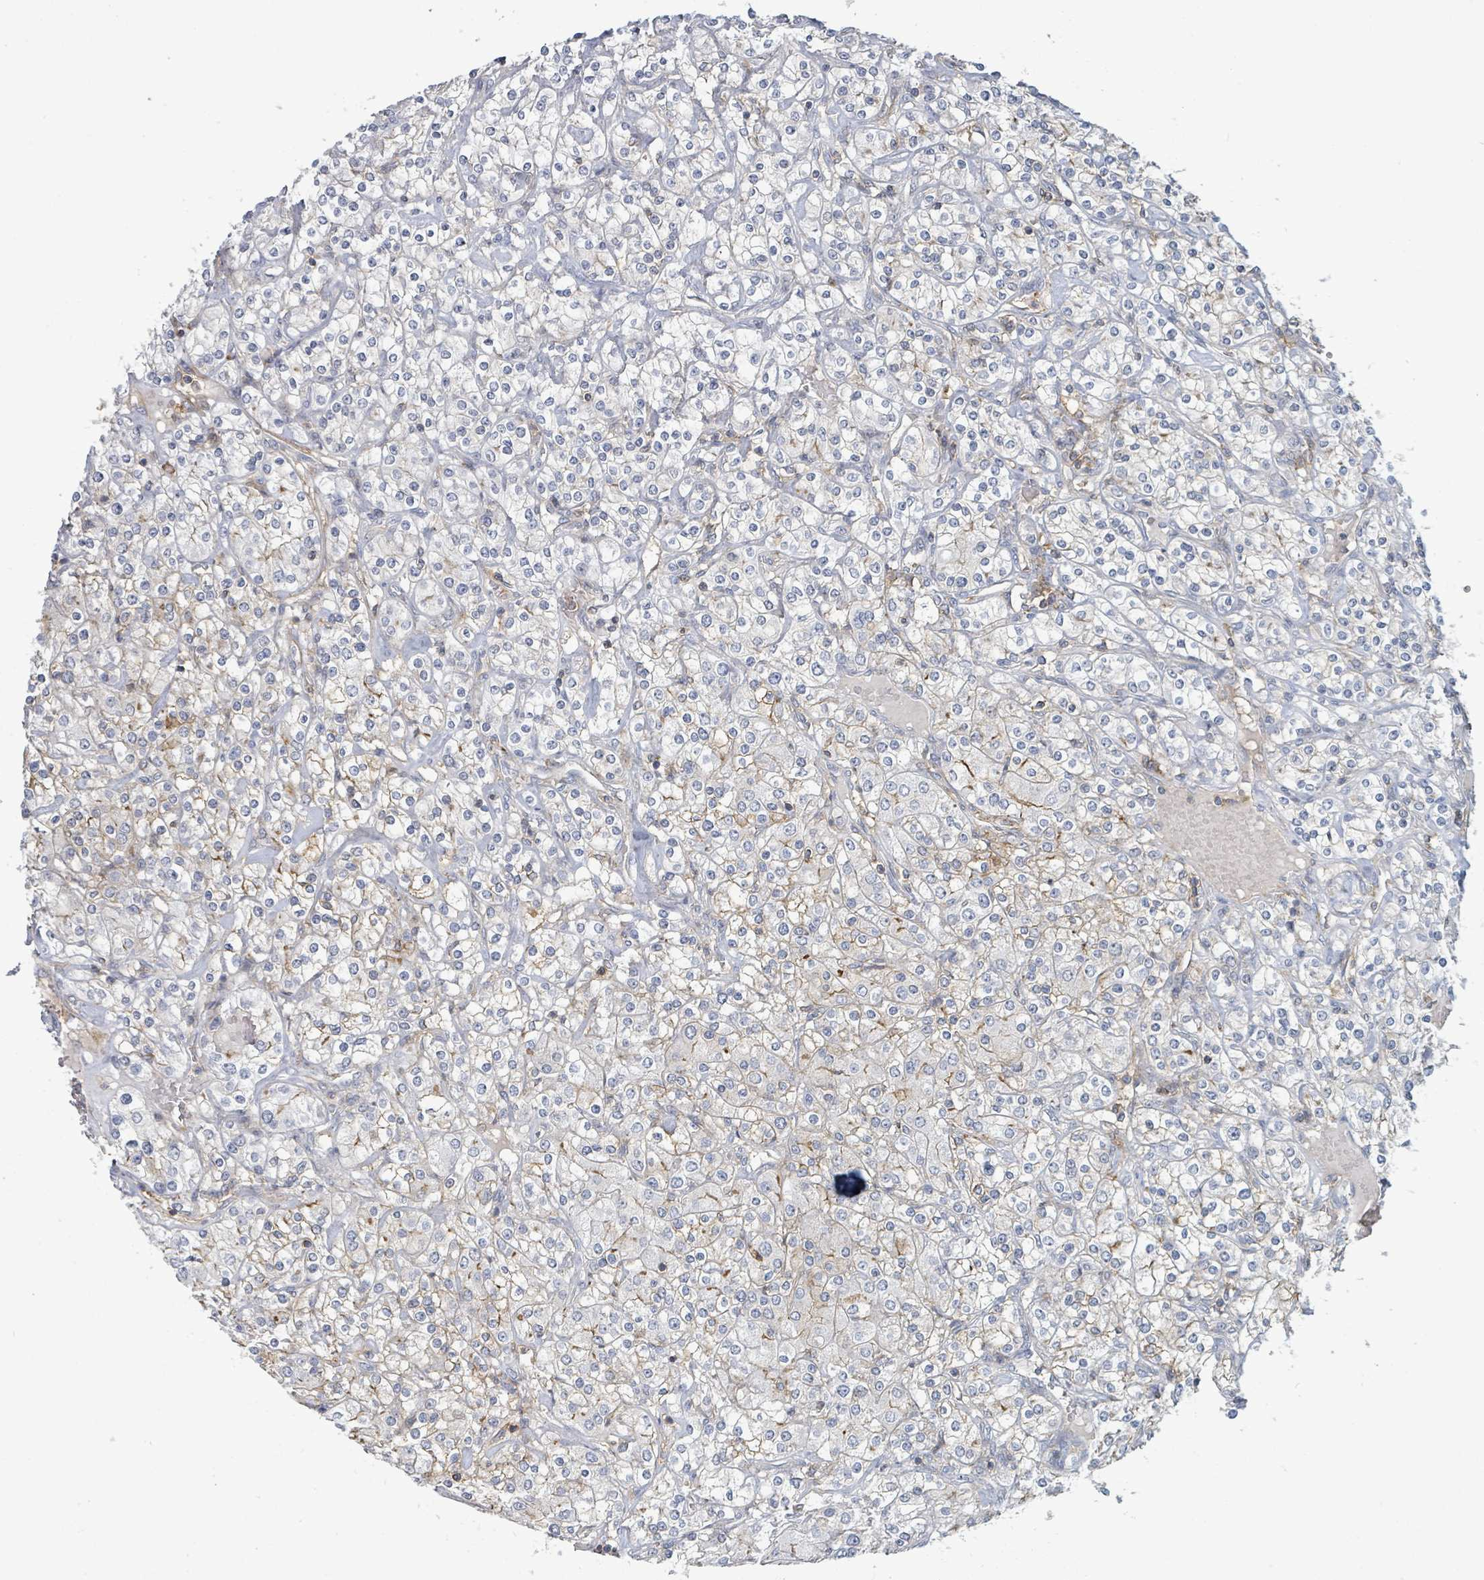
{"staining": {"intensity": "weak", "quantity": "<25%", "location": "cytoplasmic/membranous"}, "tissue": "renal cancer", "cell_type": "Tumor cells", "image_type": "cancer", "snomed": [{"axis": "morphology", "description": "Adenocarcinoma, NOS"}, {"axis": "topography", "description": "Kidney"}], "caption": "Protein analysis of renal cancer displays no significant expression in tumor cells. The staining was performed using DAB to visualize the protein expression in brown, while the nuclei were stained in blue with hematoxylin (Magnification: 20x).", "gene": "TNFRSF14", "patient": {"sex": "male", "age": 77}}